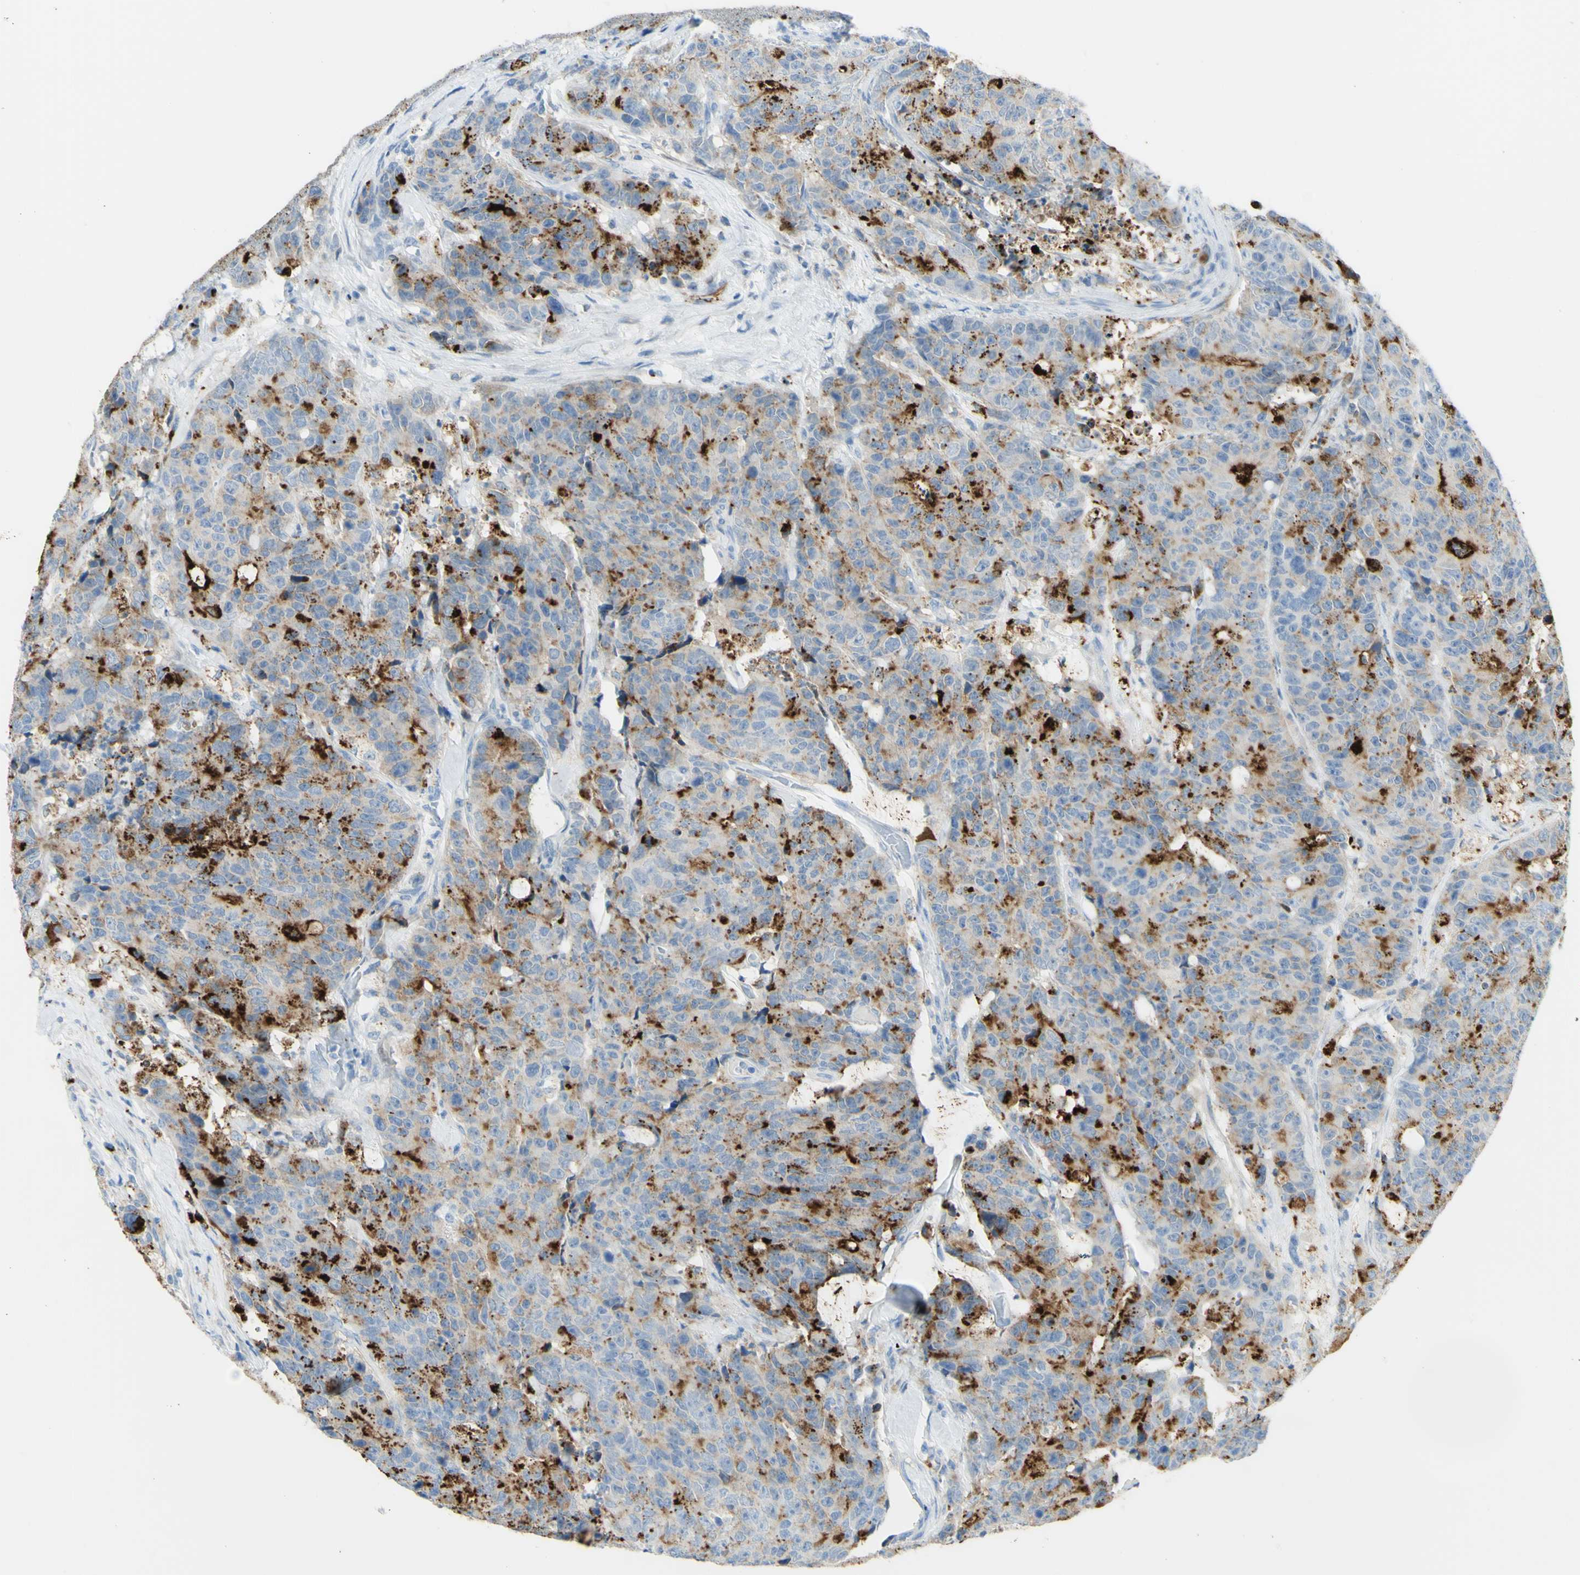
{"staining": {"intensity": "strong", "quantity": "<25%", "location": "cytoplasmic/membranous"}, "tissue": "colorectal cancer", "cell_type": "Tumor cells", "image_type": "cancer", "snomed": [{"axis": "morphology", "description": "Adenocarcinoma, NOS"}, {"axis": "topography", "description": "Colon"}], "caption": "A photomicrograph of human adenocarcinoma (colorectal) stained for a protein shows strong cytoplasmic/membranous brown staining in tumor cells.", "gene": "TSPAN1", "patient": {"sex": "female", "age": 86}}